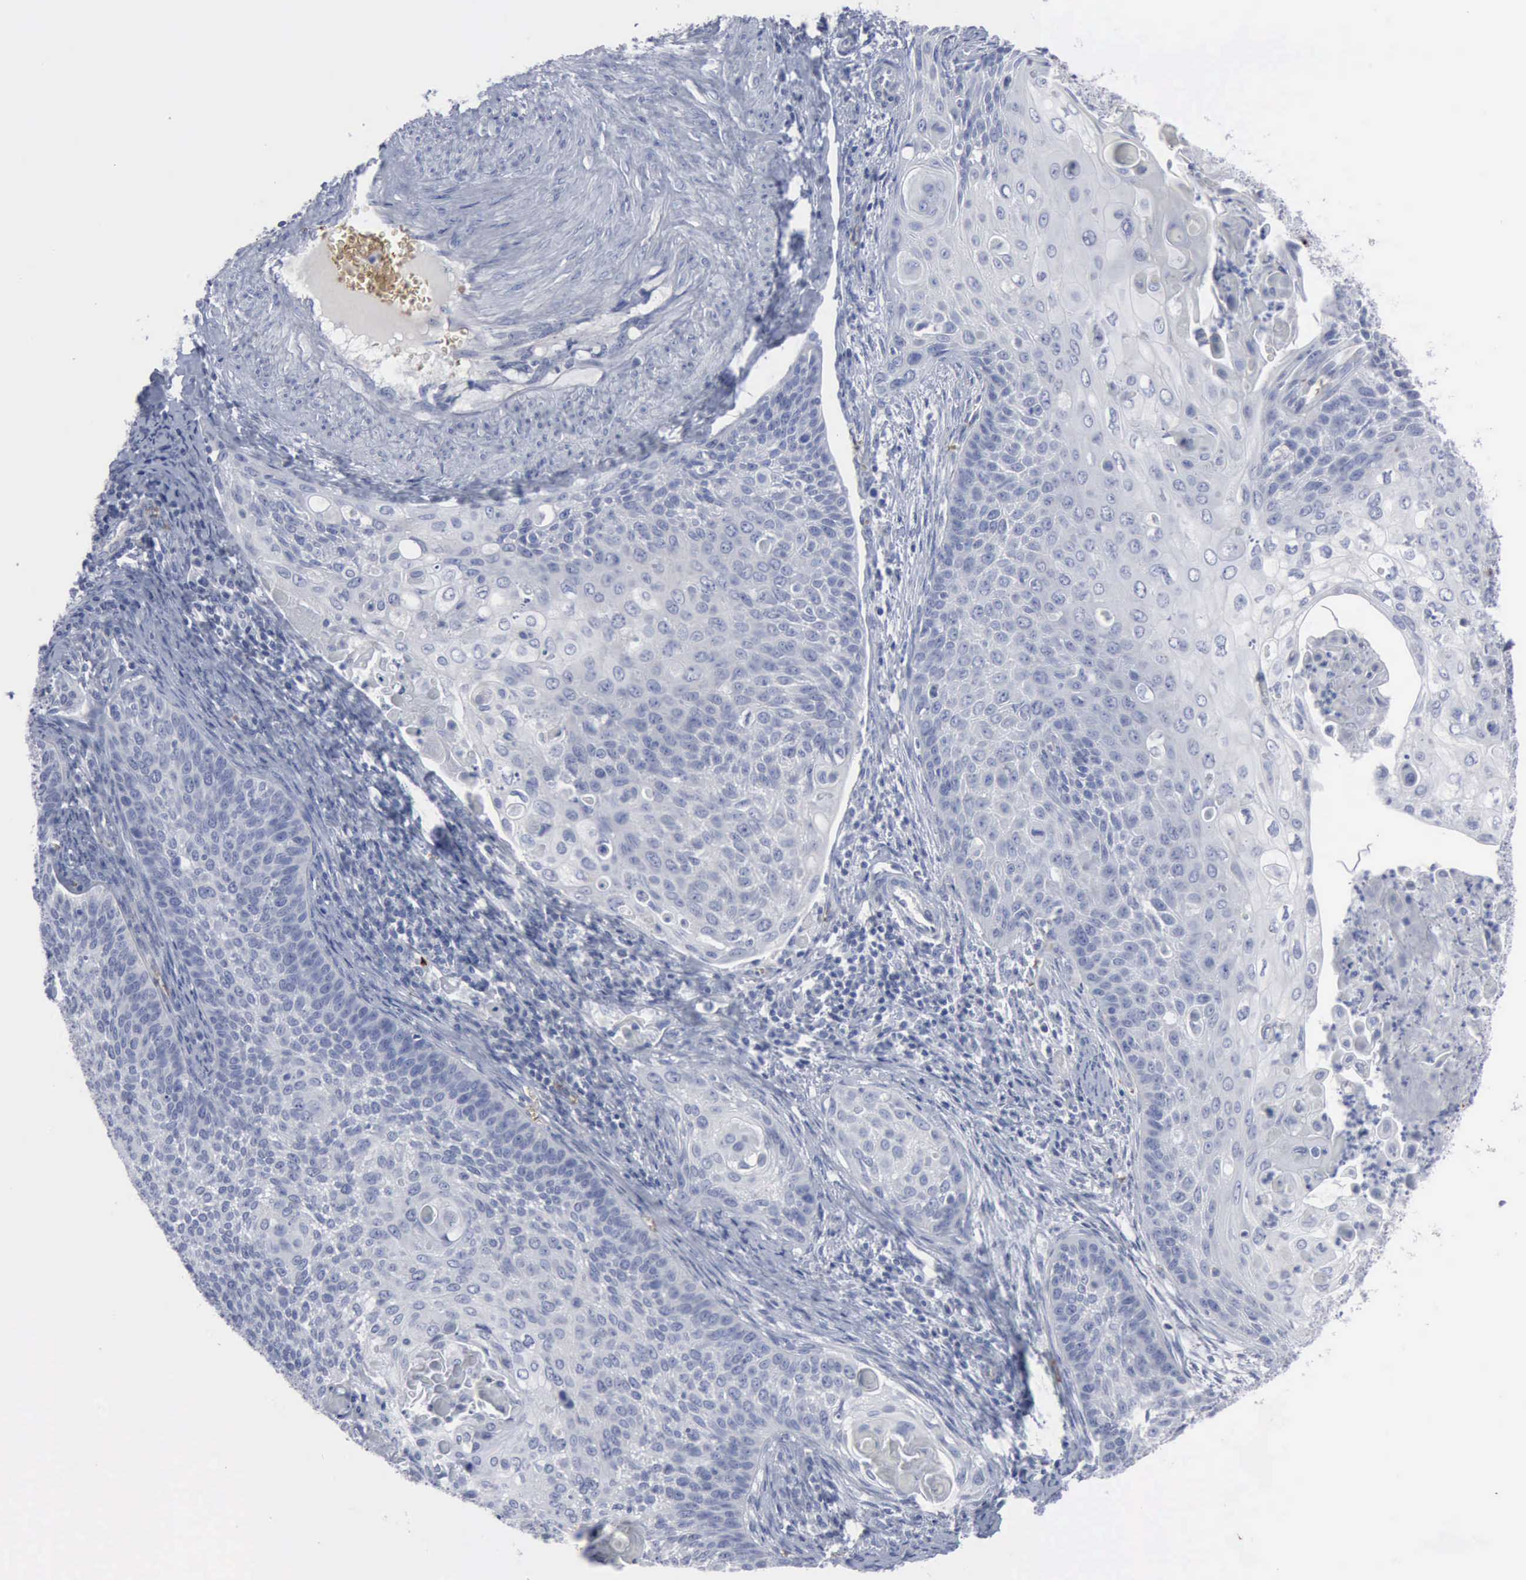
{"staining": {"intensity": "negative", "quantity": "none", "location": "none"}, "tissue": "cervical cancer", "cell_type": "Tumor cells", "image_type": "cancer", "snomed": [{"axis": "morphology", "description": "Squamous cell carcinoma, NOS"}, {"axis": "topography", "description": "Cervix"}], "caption": "Tumor cells are negative for brown protein staining in cervical cancer.", "gene": "TGFB1", "patient": {"sex": "female", "age": 33}}